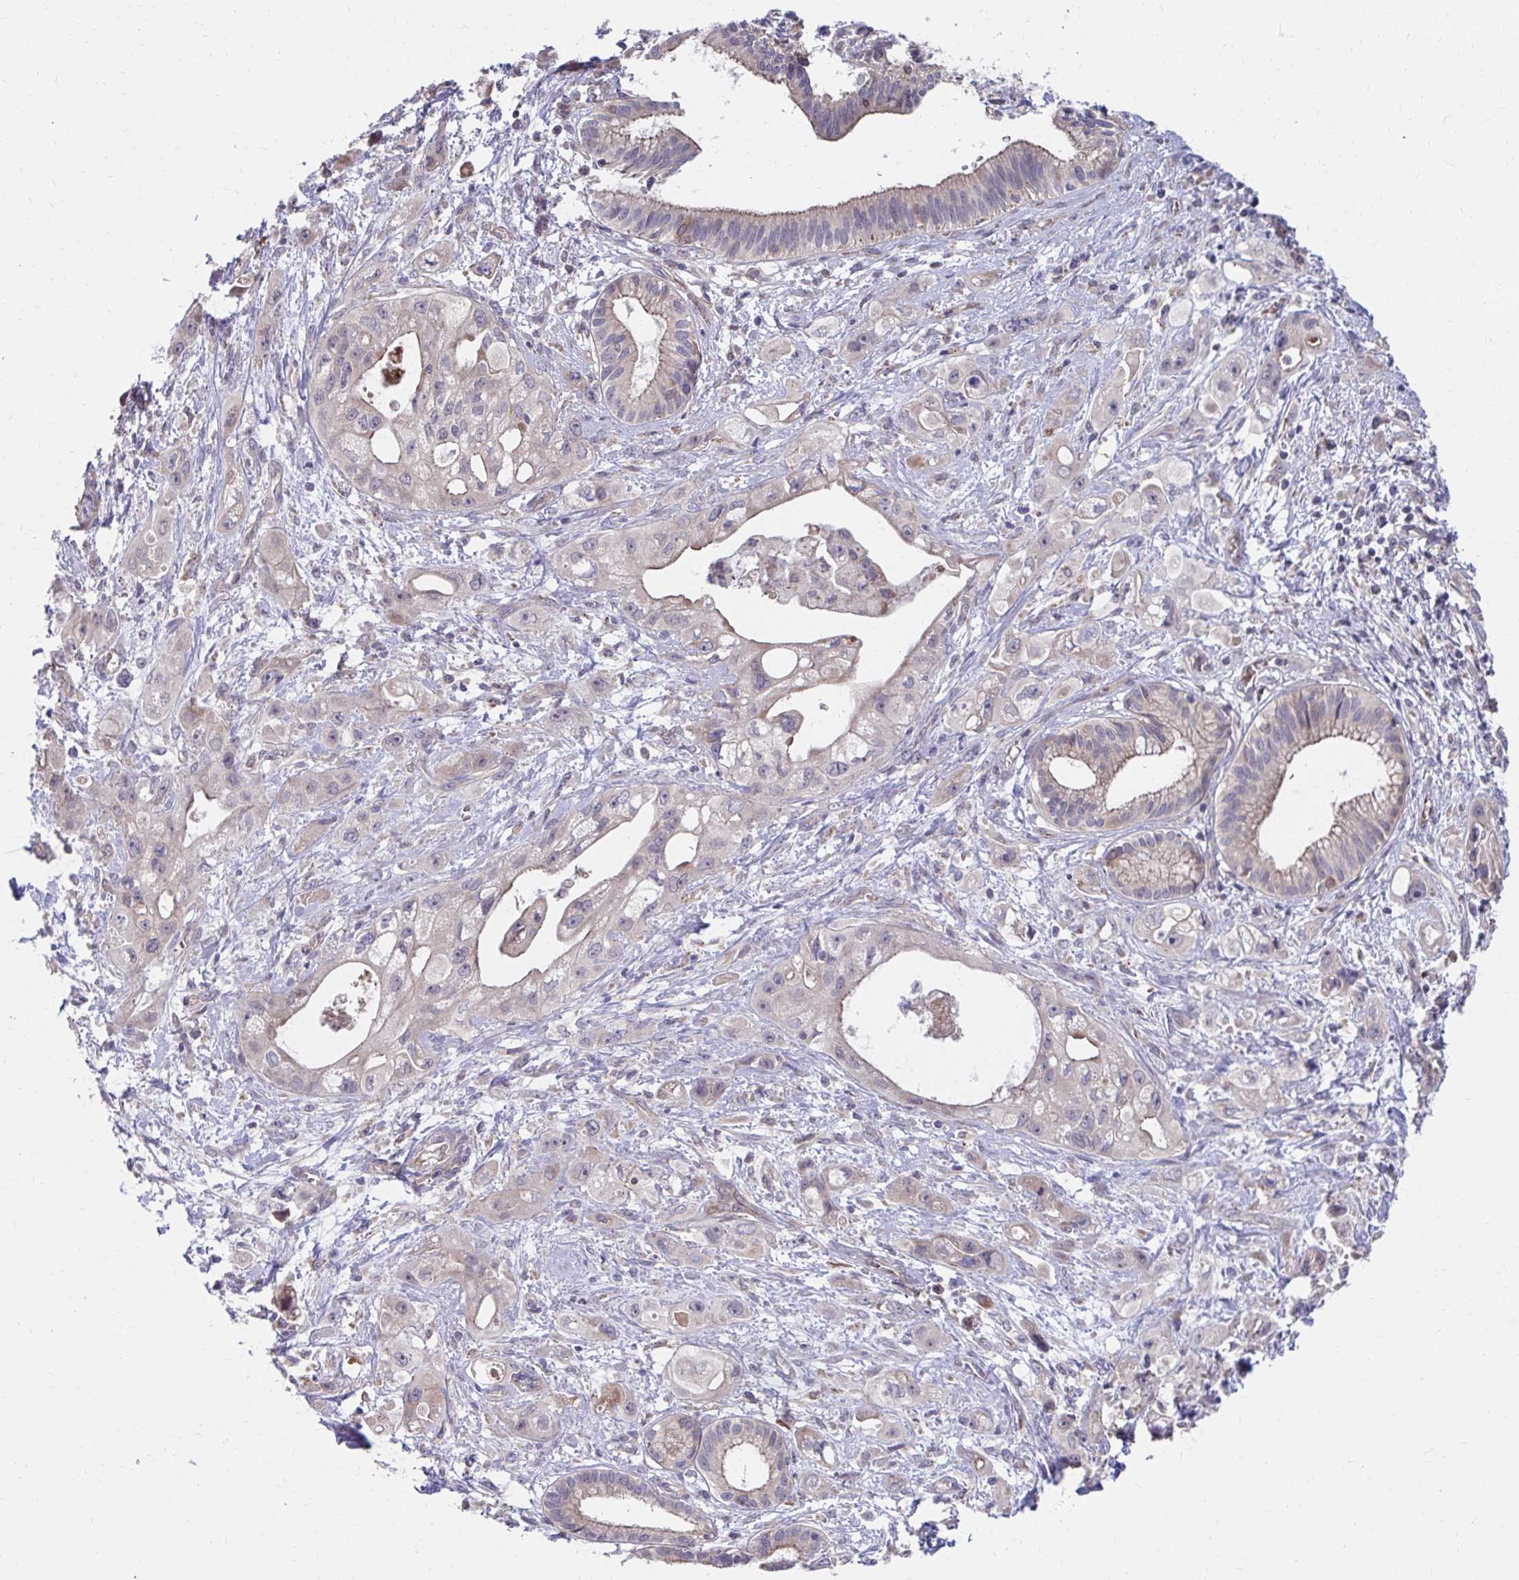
{"staining": {"intensity": "weak", "quantity": "25%-75%", "location": "cytoplasmic/membranous"}, "tissue": "pancreatic cancer", "cell_type": "Tumor cells", "image_type": "cancer", "snomed": [{"axis": "morphology", "description": "Adenocarcinoma, NOS"}, {"axis": "topography", "description": "Pancreas"}], "caption": "Immunohistochemistry of human pancreatic adenocarcinoma shows low levels of weak cytoplasmic/membranous positivity in about 25%-75% of tumor cells. The staining was performed using DAB (3,3'-diaminobenzidine) to visualize the protein expression in brown, while the nuclei were stained in blue with hematoxylin (Magnification: 20x).", "gene": "ITPR2", "patient": {"sex": "female", "age": 66}}